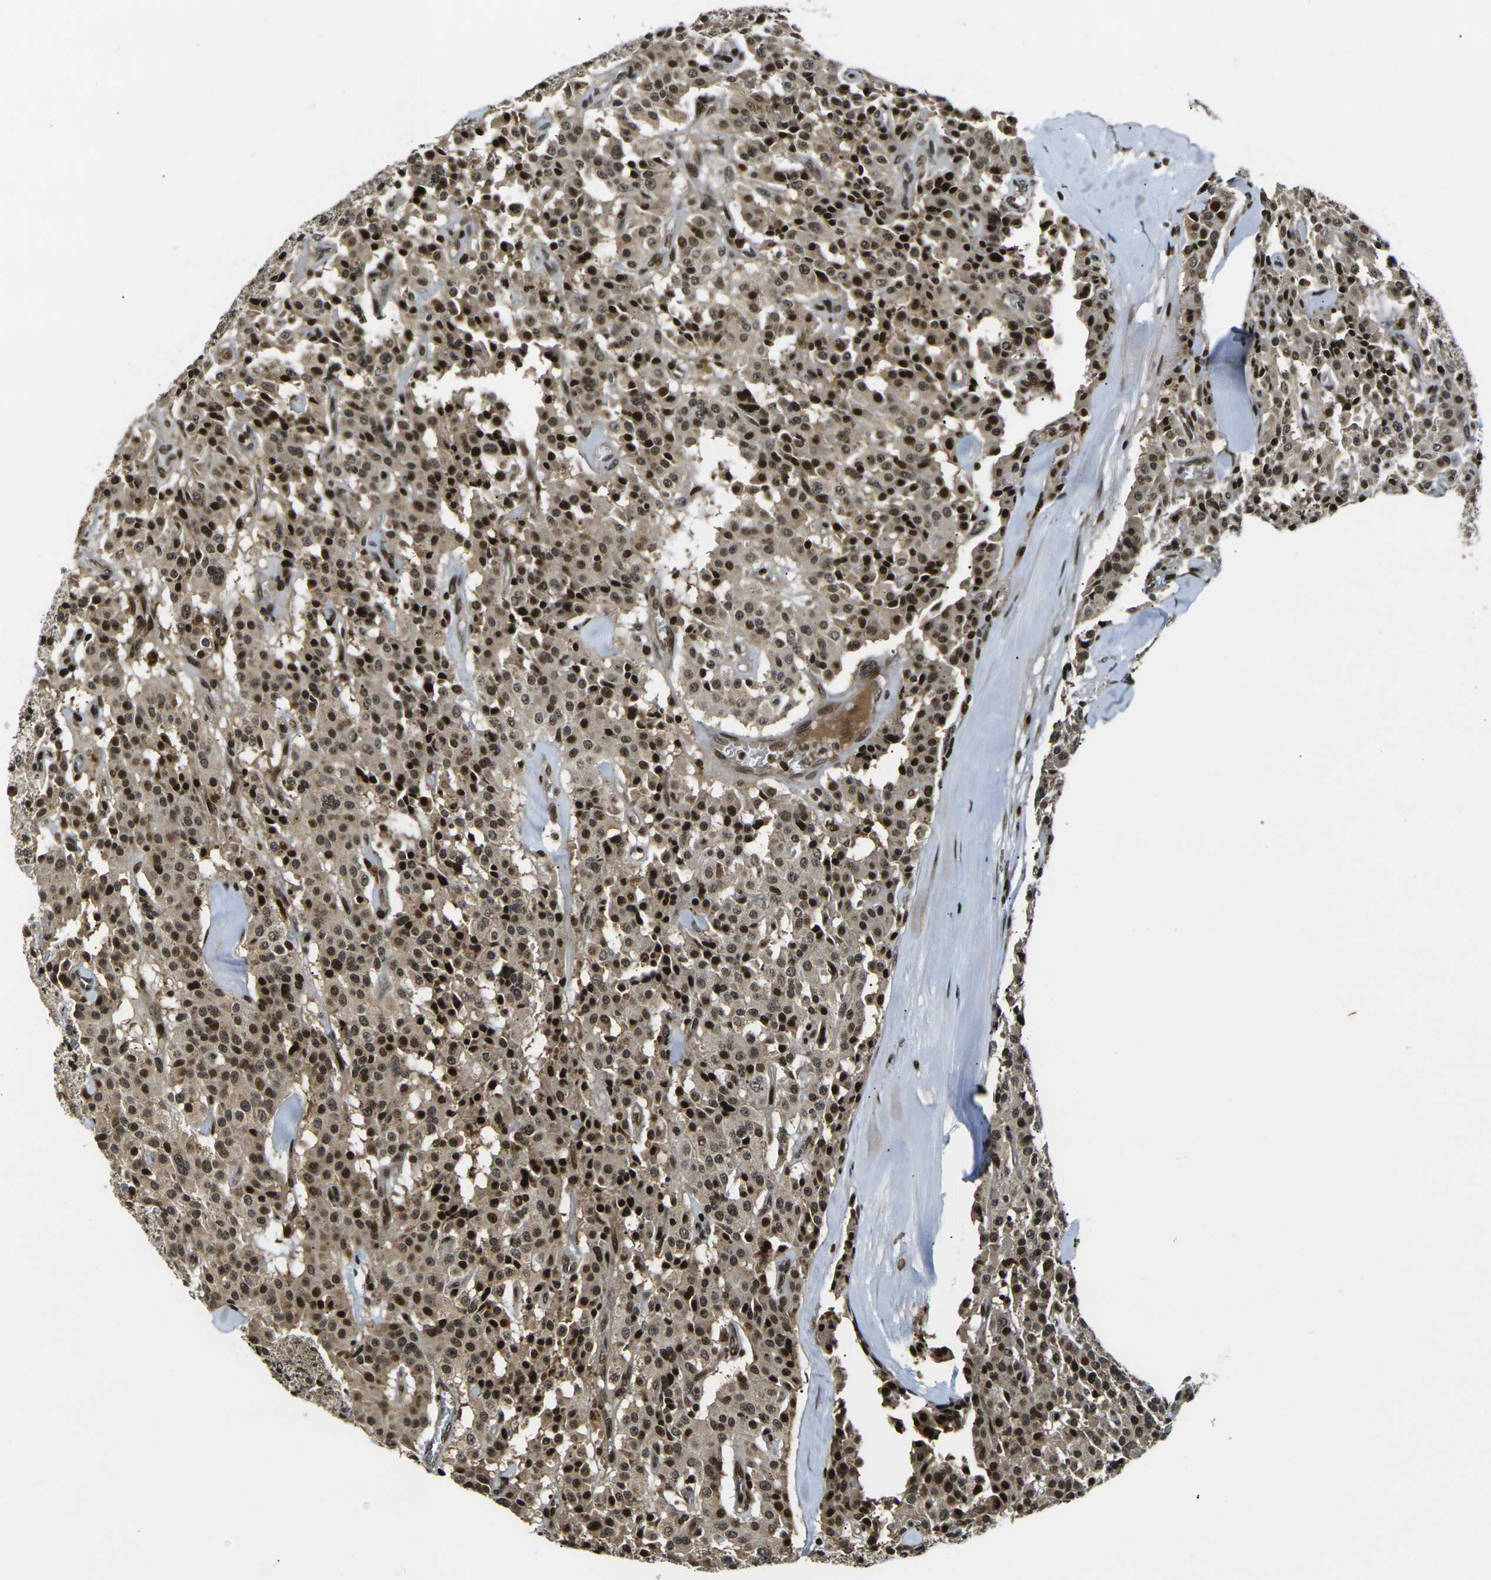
{"staining": {"intensity": "strong", "quantity": ">75%", "location": "nuclear"}, "tissue": "carcinoid", "cell_type": "Tumor cells", "image_type": "cancer", "snomed": [{"axis": "morphology", "description": "Carcinoid, malignant, NOS"}, {"axis": "topography", "description": "Lung"}], "caption": "Carcinoid stained with a brown dye exhibits strong nuclear positive expression in about >75% of tumor cells.", "gene": "ACTL6A", "patient": {"sex": "male", "age": 30}}